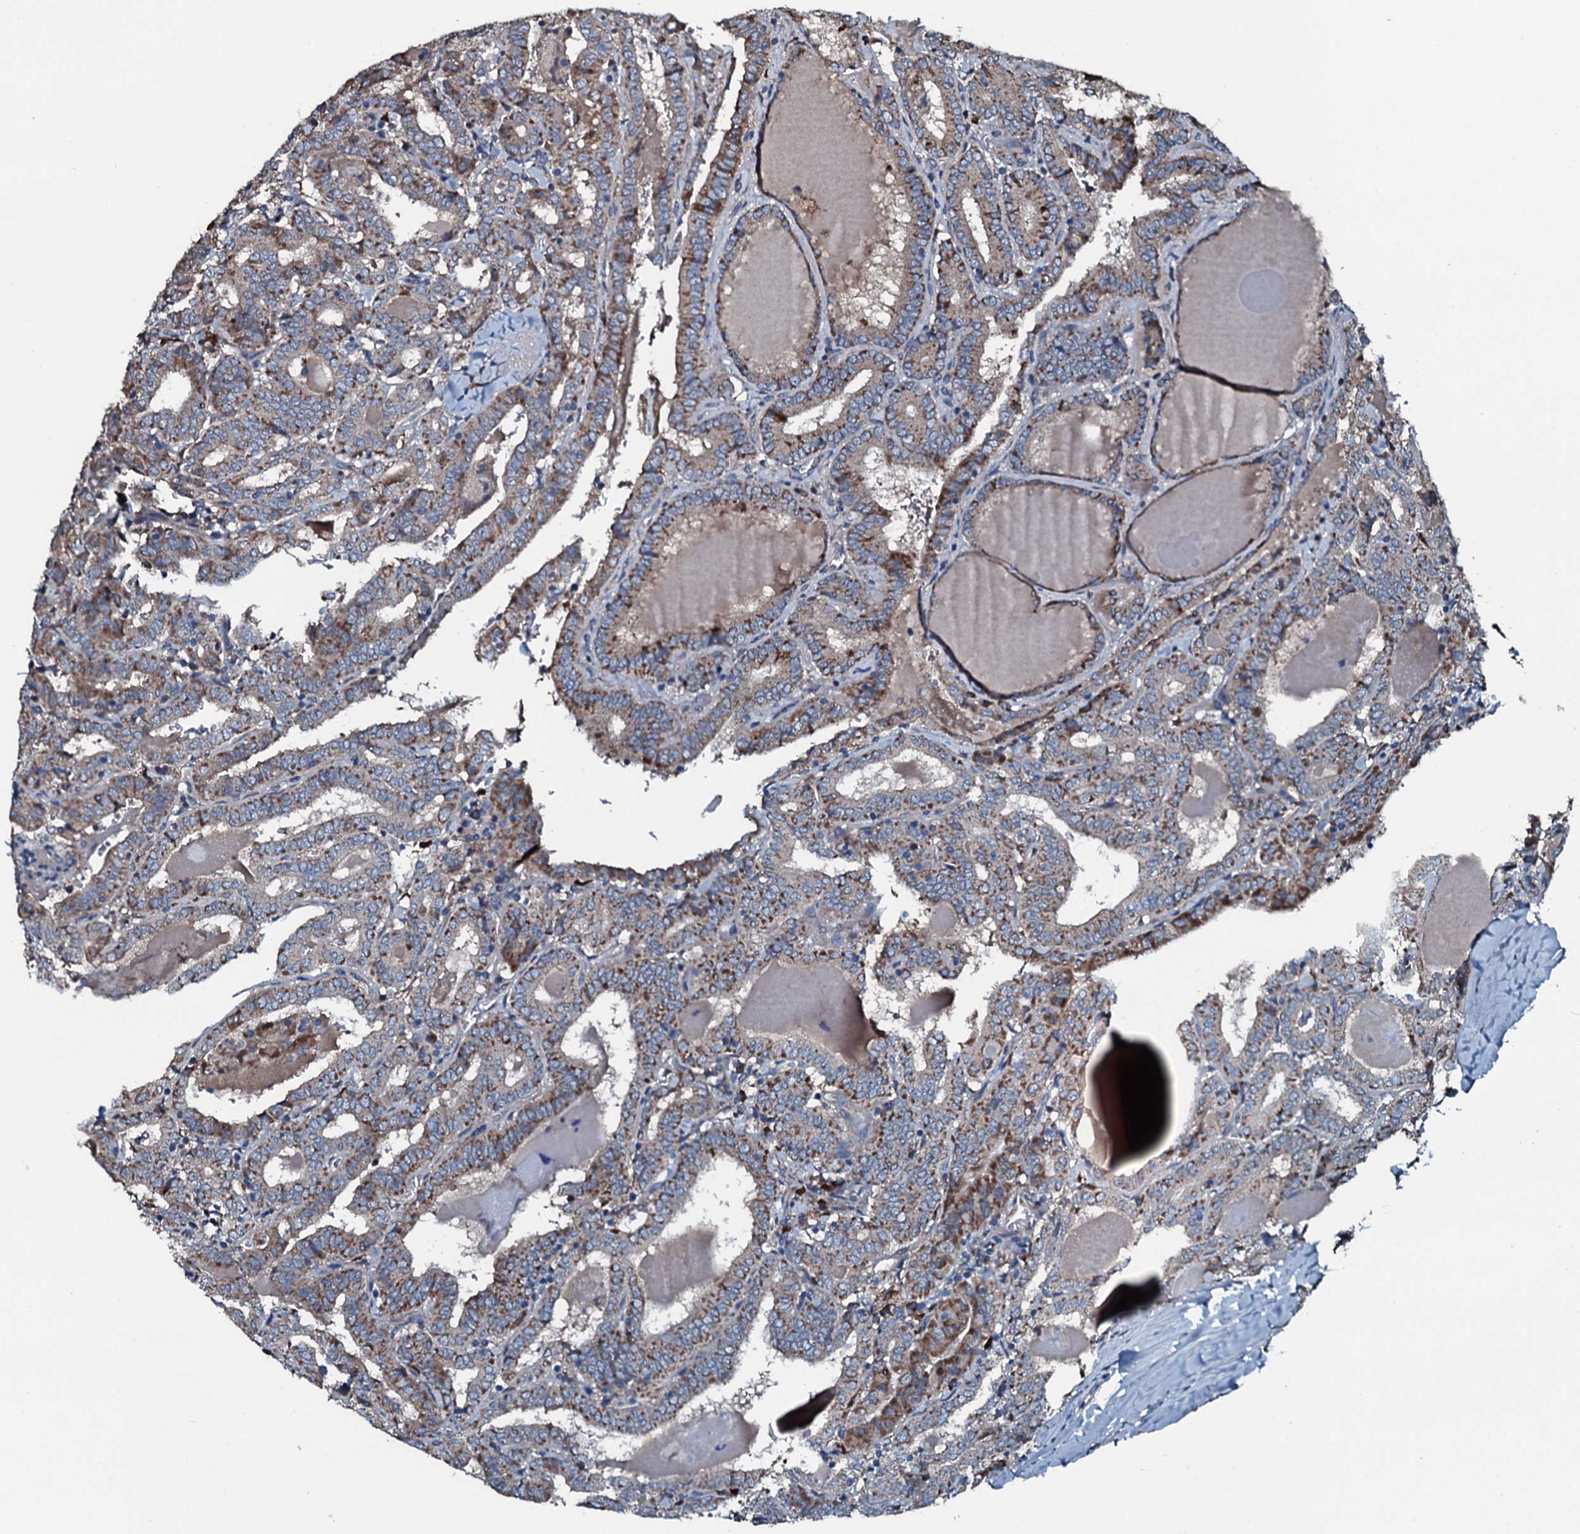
{"staining": {"intensity": "strong", "quantity": "25%-75%", "location": "cytoplasmic/membranous"}, "tissue": "thyroid cancer", "cell_type": "Tumor cells", "image_type": "cancer", "snomed": [{"axis": "morphology", "description": "Papillary adenocarcinoma, NOS"}, {"axis": "topography", "description": "Thyroid gland"}], "caption": "Thyroid cancer (papillary adenocarcinoma) stained with a protein marker displays strong staining in tumor cells.", "gene": "ACSS3", "patient": {"sex": "female", "age": 72}}